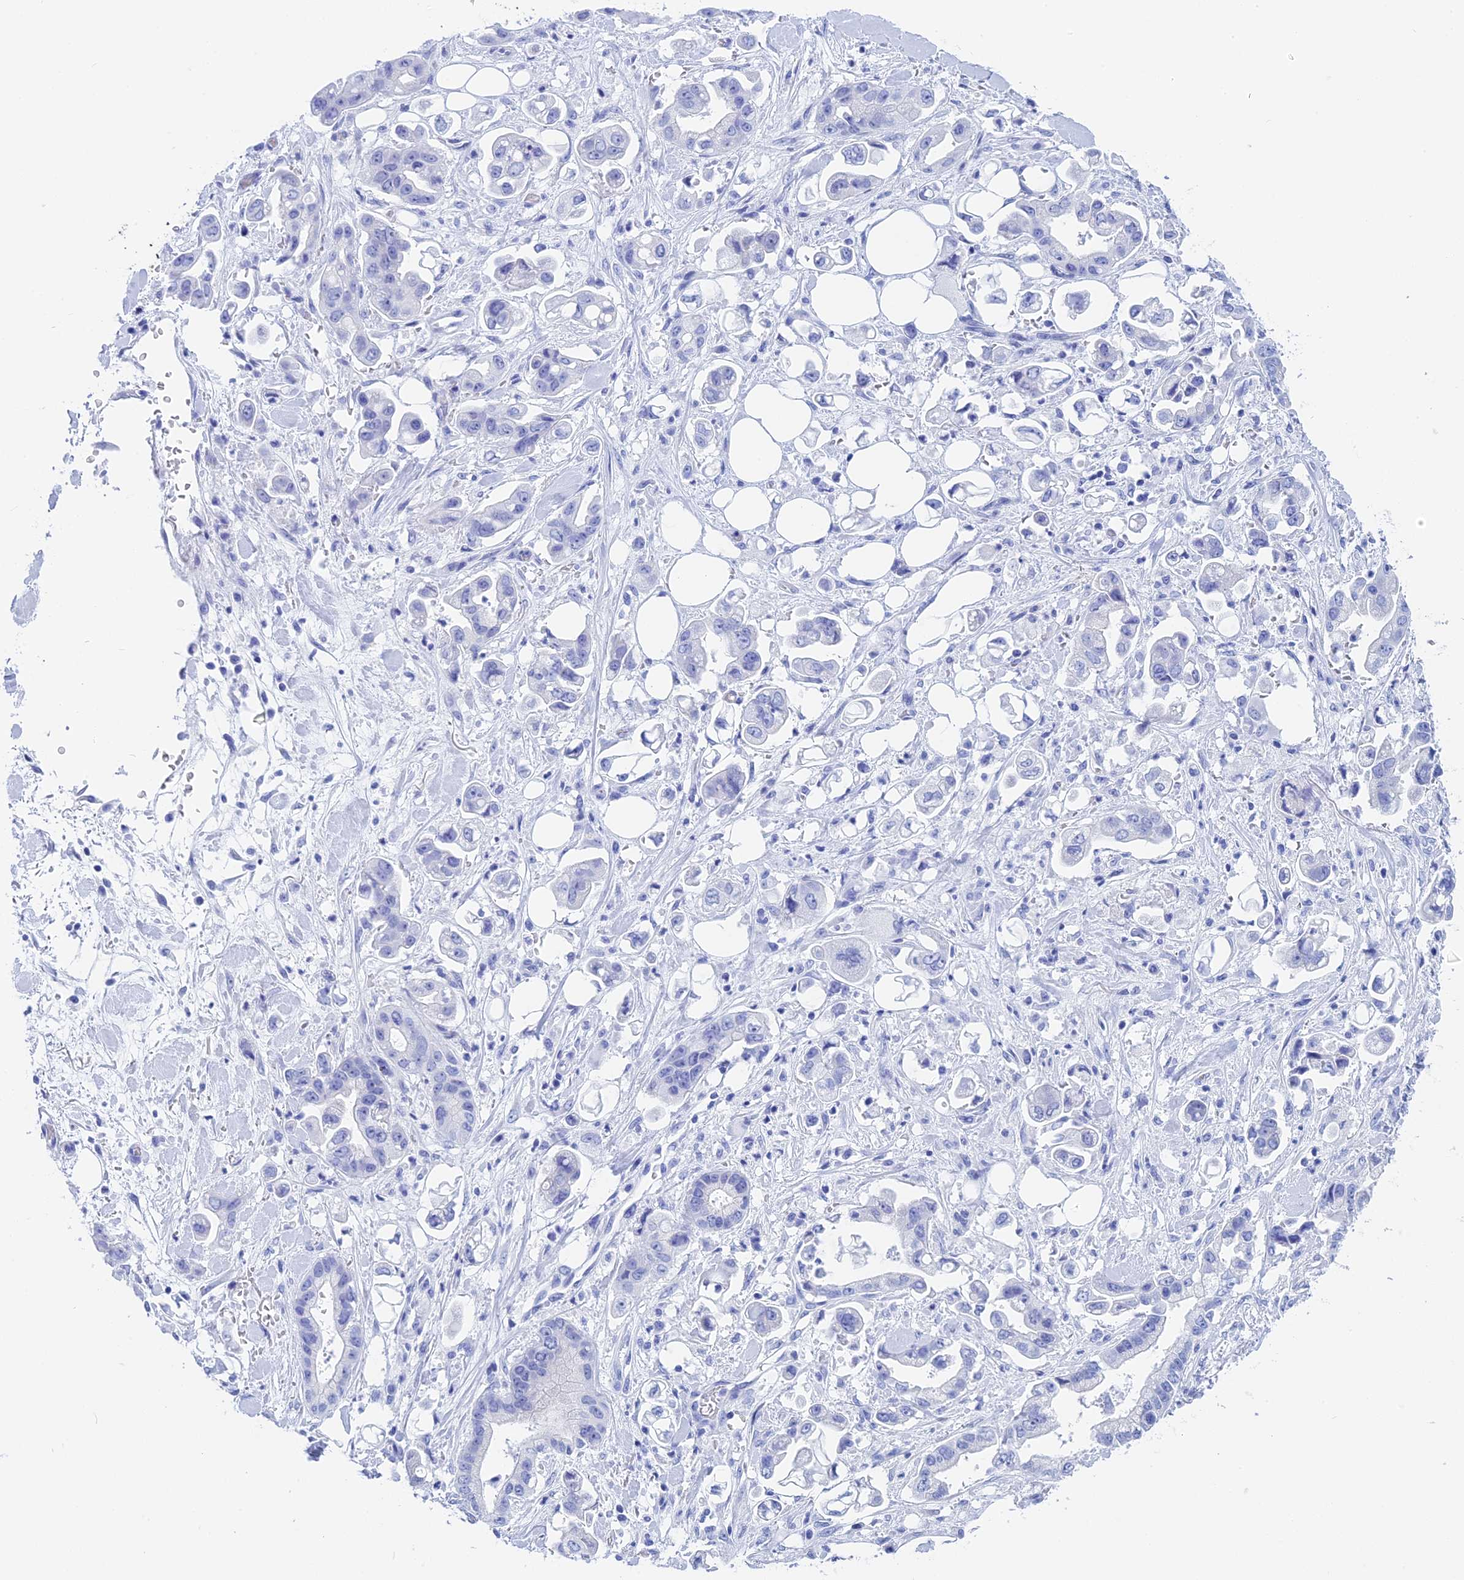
{"staining": {"intensity": "negative", "quantity": "none", "location": "none"}, "tissue": "stomach cancer", "cell_type": "Tumor cells", "image_type": "cancer", "snomed": [{"axis": "morphology", "description": "Adenocarcinoma, NOS"}, {"axis": "topography", "description": "Stomach"}], "caption": "High power microscopy histopathology image of an immunohistochemistry image of adenocarcinoma (stomach), revealing no significant staining in tumor cells. (Brightfield microscopy of DAB (3,3'-diaminobenzidine) immunohistochemistry (IHC) at high magnification).", "gene": "TEX101", "patient": {"sex": "male", "age": 62}}